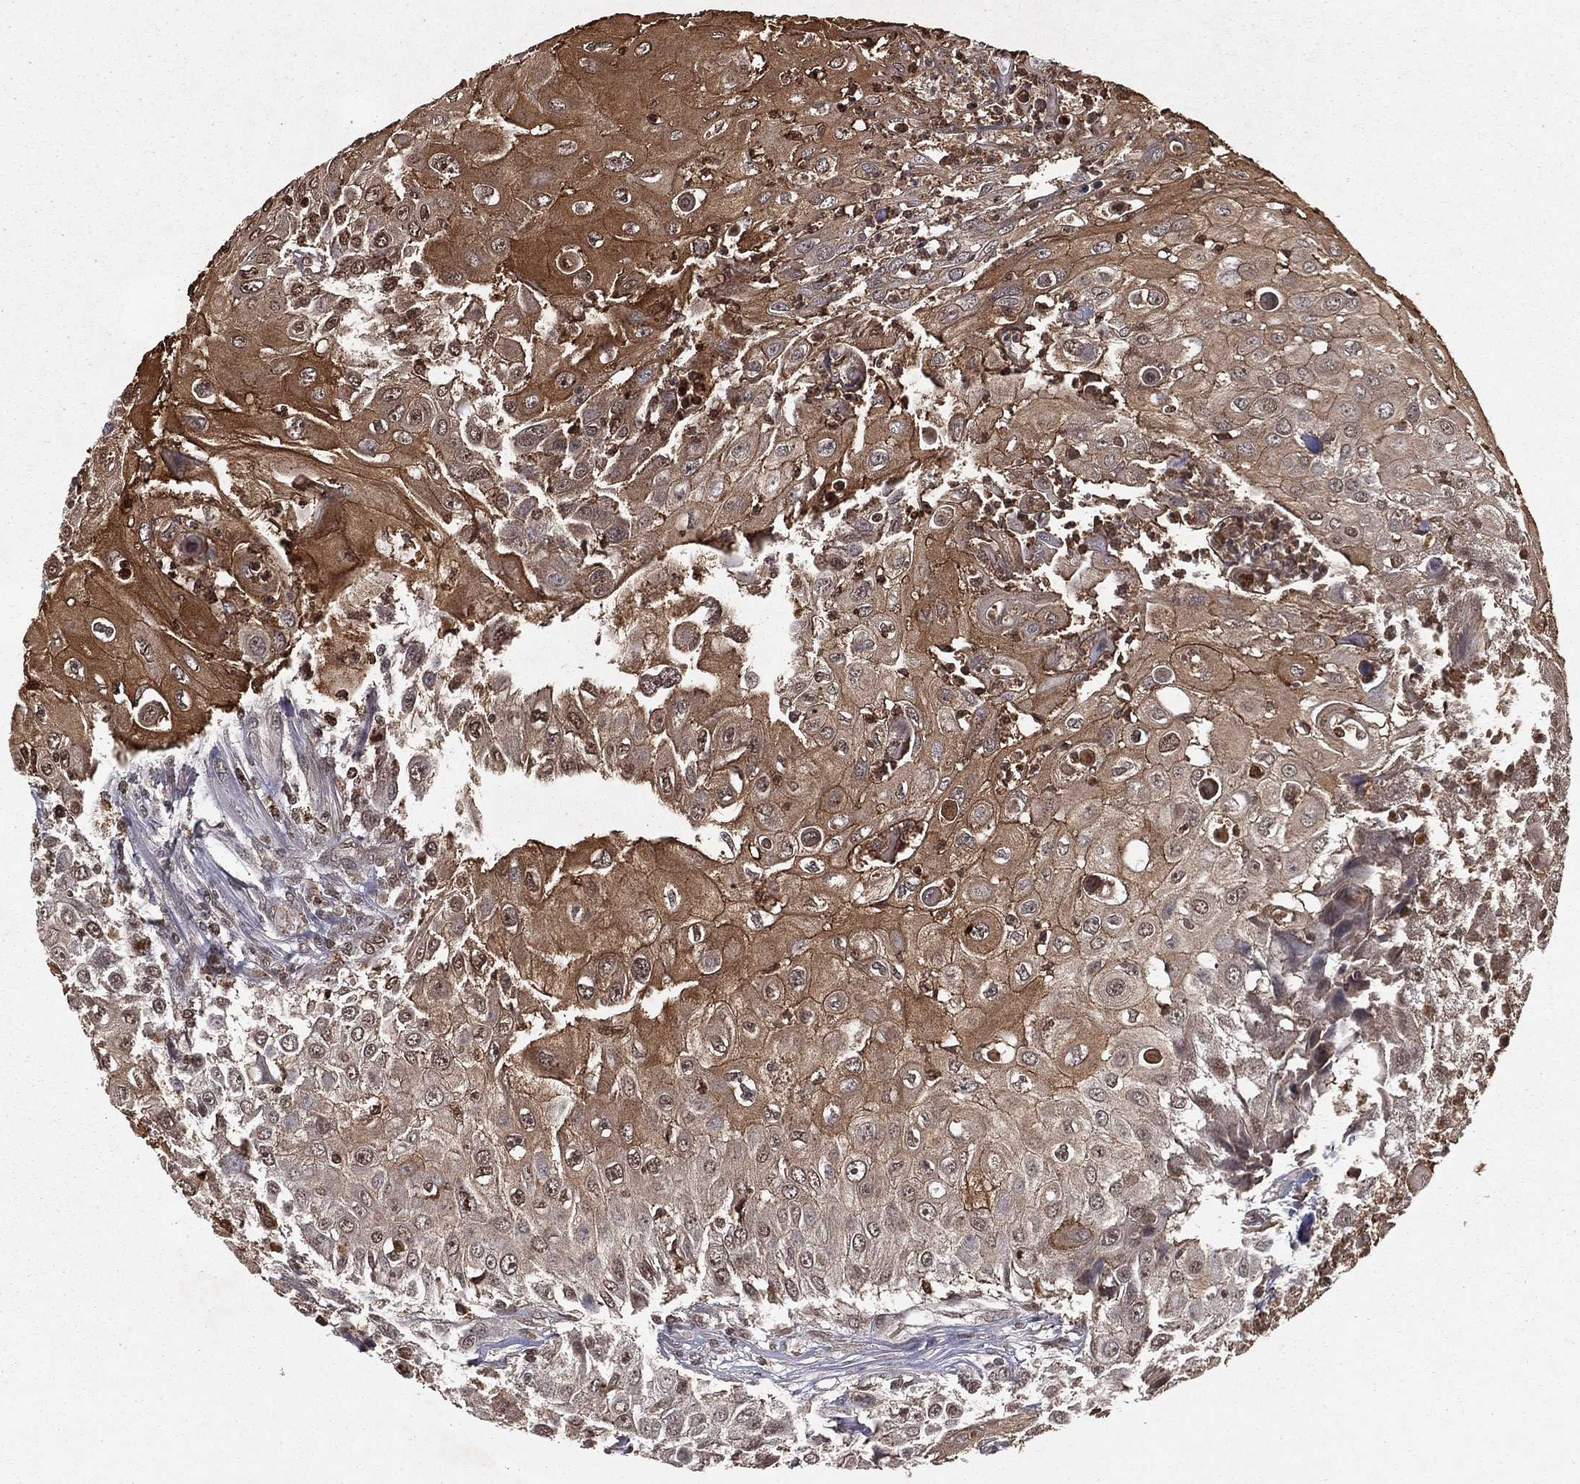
{"staining": {"intensity": "moderate", "quantity": "25%-75%", "location": "cytoplasmic/membranous"}, "tissue": "urothelial cancer", "cell_type": "Tumor cells", "image_type": "cancer", "snomed": [{"axis": "morphology", "description": "Urothelial carcinoma, High grade"}, {"axis": "topography", "description": "Urinary bladder"}], "caption": "High-grade urothelial carcinoma was stained to show a protein in brown. There is medium levels of moderate cytoplasmic/membranous staining in approximately 25%-75% of tumor cells.", "gene": "ZDHHC15", "patient": {"sex": "female", "age": 79}}